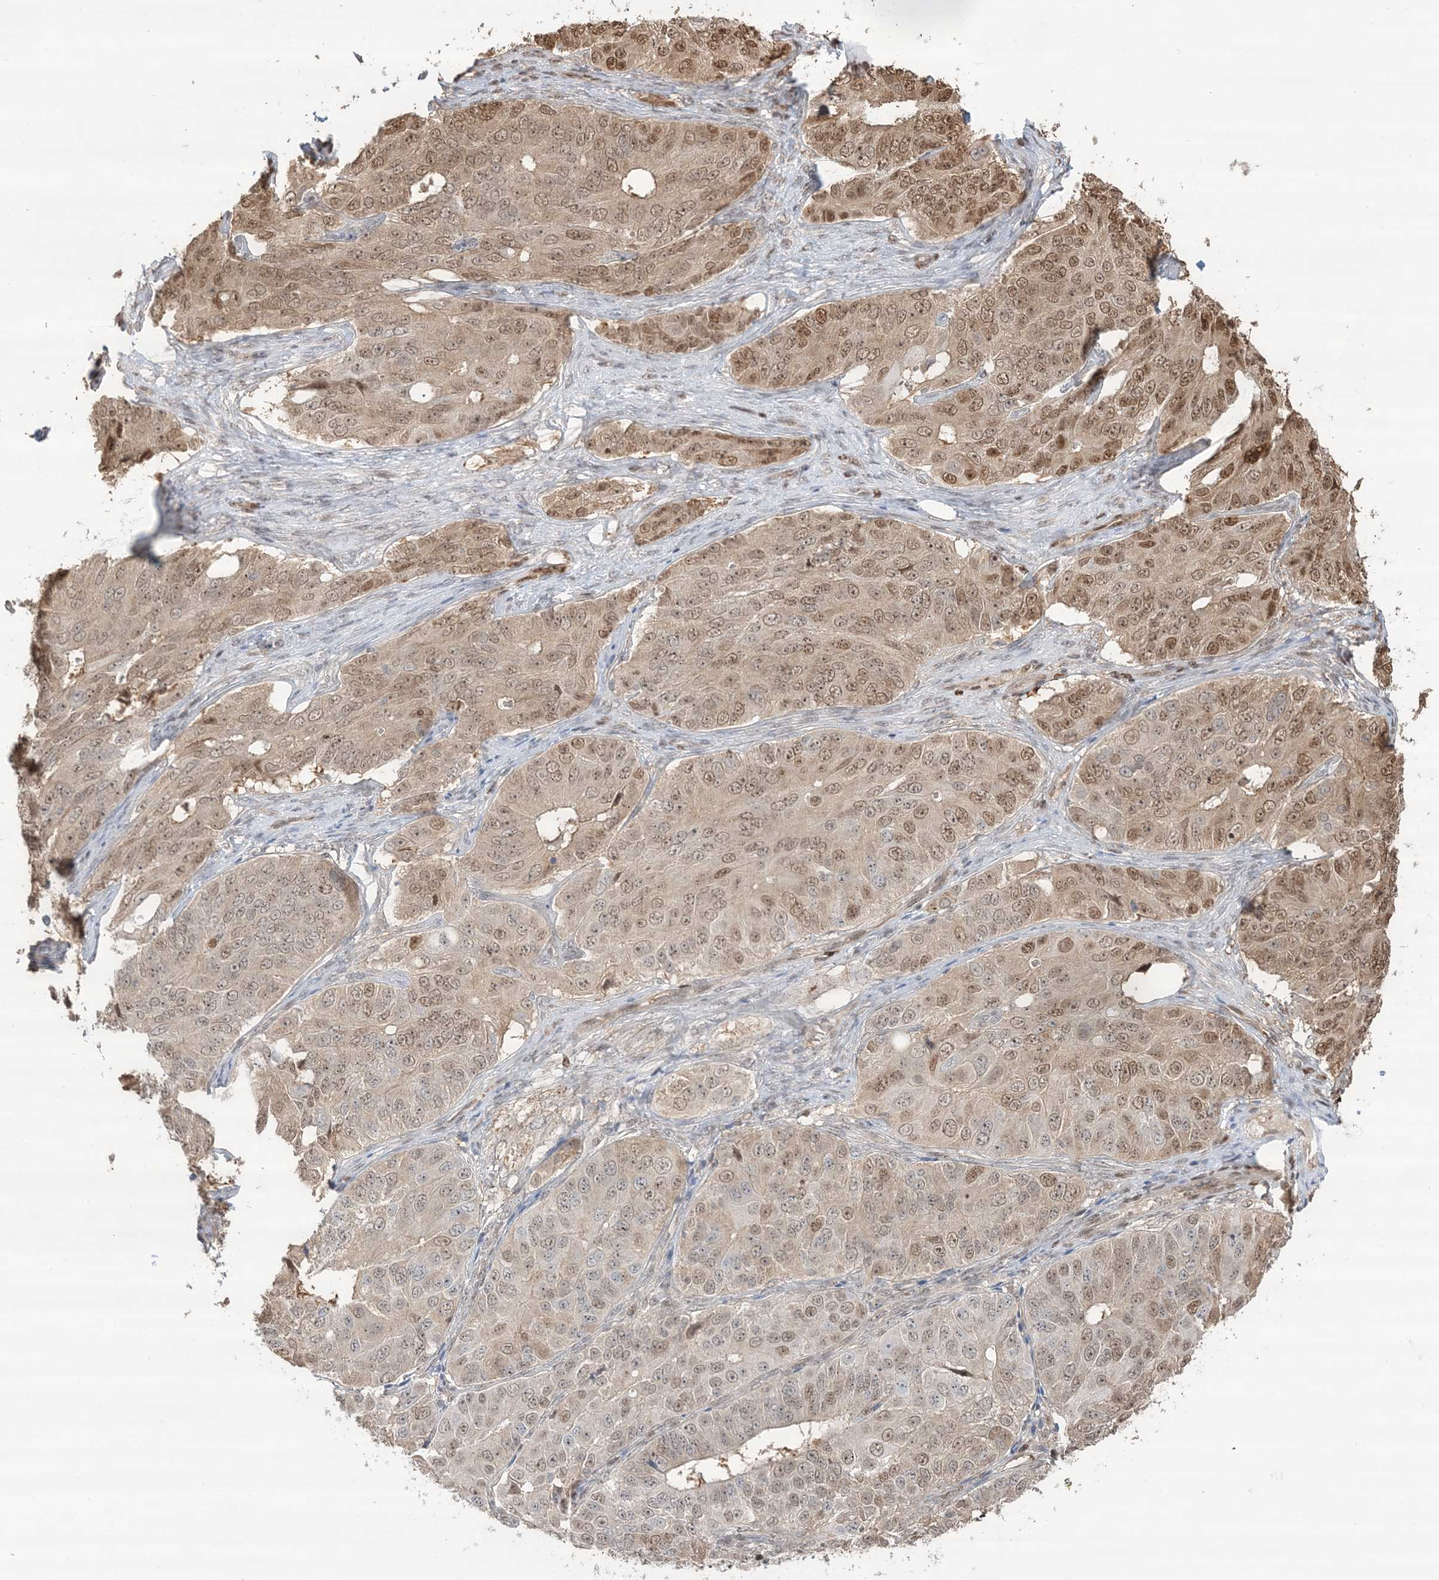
{"staining": {"intensity": "moderate", "quantity": ">75%", "location": "cytoplasmic/membranous,nuclear"}, "tissue": "ovarian cancer", "cell_type": "Tumor cells", "image_type": "cancer", "snomed": [{"axis": "morphology", "description": "Carcinoma, endometroid"}, {"axis": "topography", "description": "Ovary"}], "caption": "Ovarian endometroid carcinoma tissue exhibits moderate cytoplasmic/membranous and nuclear staining in approximately >75% of tumor cells, visualized by immunohistochemistry. (Stains: DAB (3,3'-diaminobenzidine) in brown, nuclei in blue, Microscopy: brightfield microscopy at high magnification).", "gene": "SUMO2", "patient": {"sex": "female", "age": 51}}